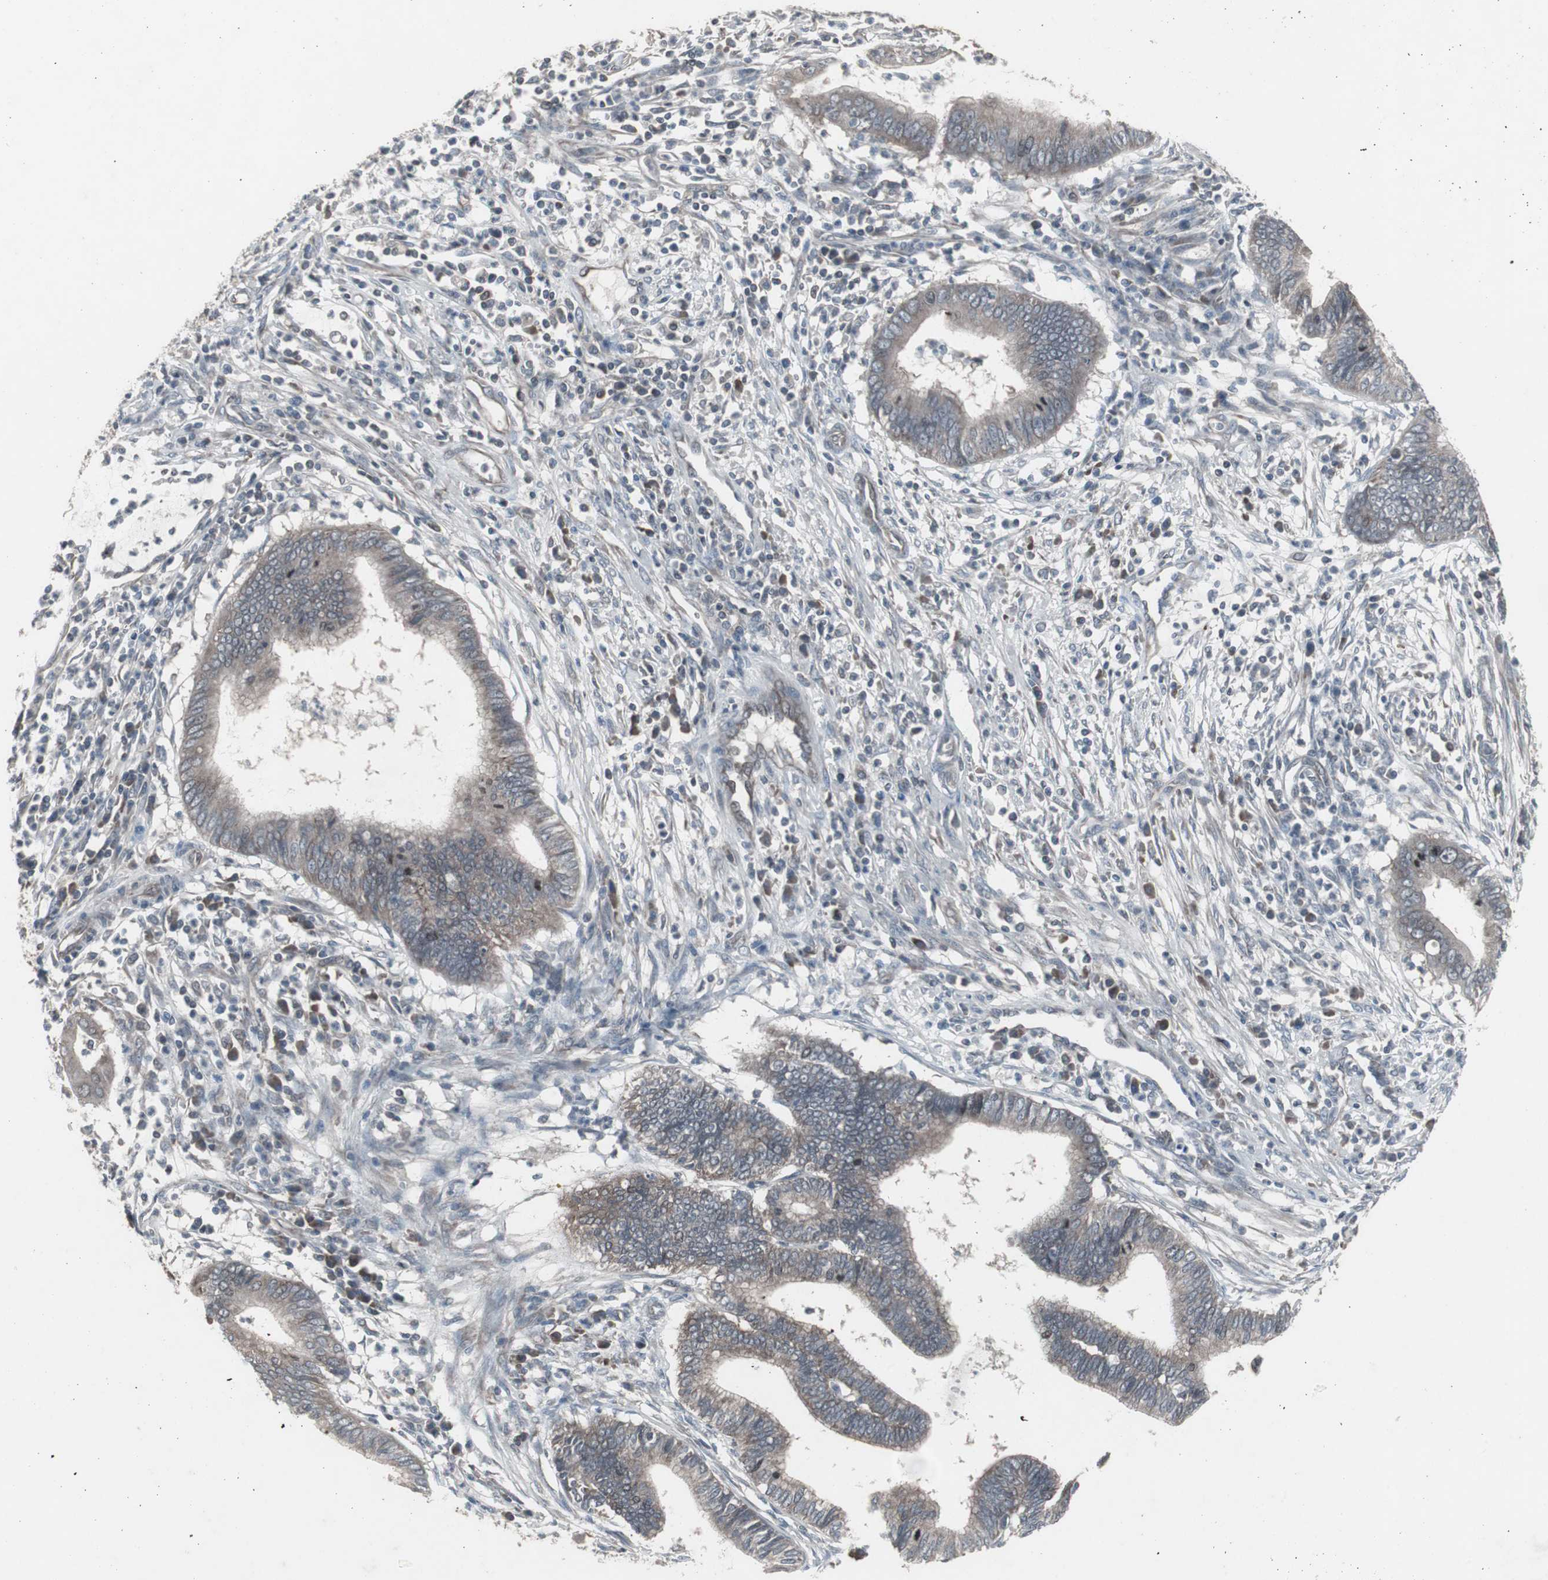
{"staining": {"intensity": "weak", "quantity": "25%-75%", "location": "cytoplasmic/membranous"}, "tissue": "cervical cancer", "cell_type": "Tumor cells", "image_type": "cancer", "snomed": [{"axis": "morphology", "description": "Adenocarcinoma, NOS"}, {"axis": "topography", "description": "Cervix"}], "caption": "IHC of human cervical cancer (adenocarcinoma) exhibits low levels of weak cytoplasmic/membranous expression in about 25%-75% of tumor cells.", "gene": "SSTR2", "patient": {"sex": "female", "age": 36}}